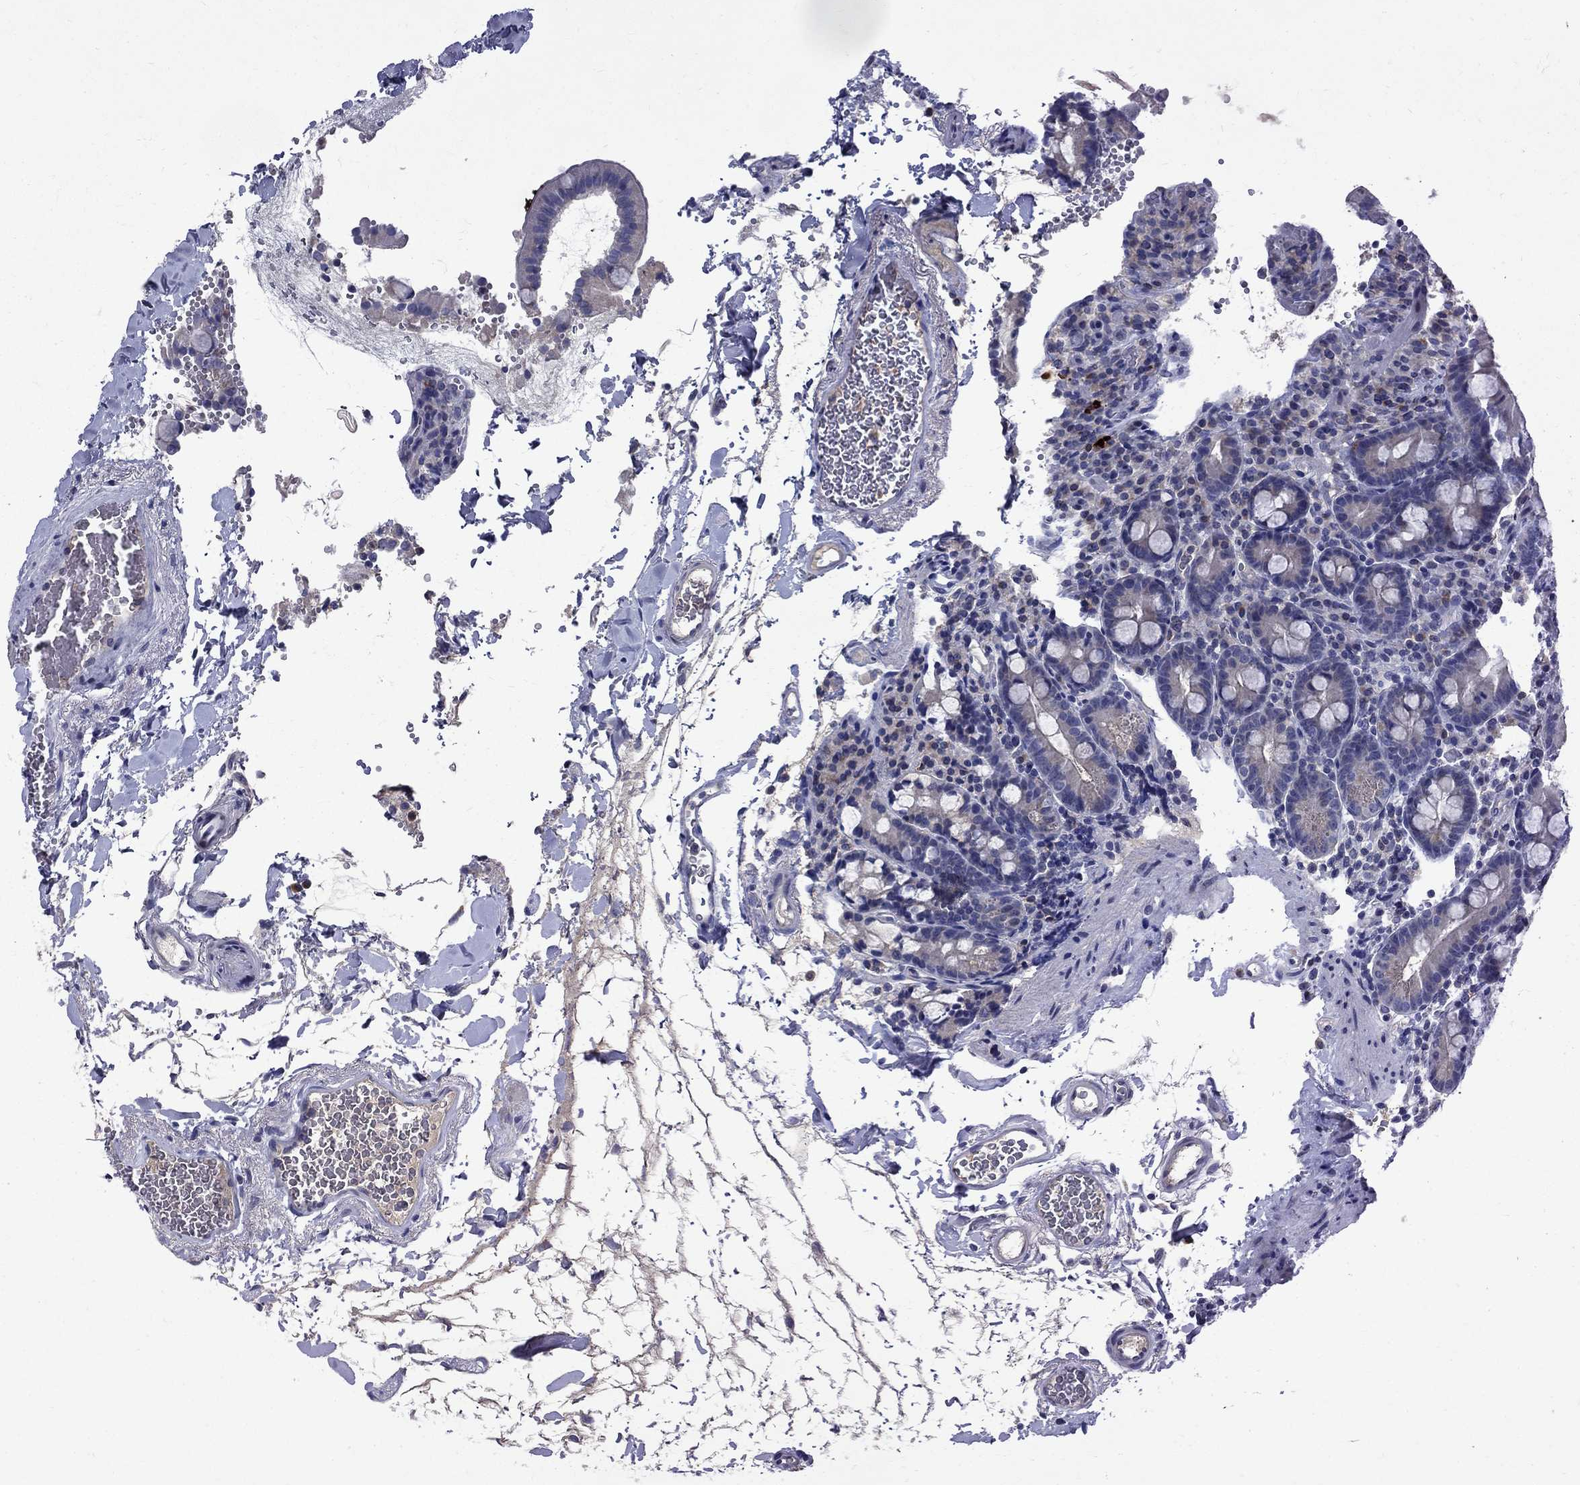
{"staining": {"intensity": "negative", "quantity": "none", "location": "none"}, "tissue": "duodenum", "cell_type": "Glandular cells", "image_type": "normal", "snomed": [{"axis": "morphology", "description": "Normal tissue, NOS"}, {"axis": "topography", "description": "Duodenum"}], "caption": "Micrograph shows no significant protein positivity in glandular cells of benign duodenum.", "gene": "STAB2", "patient": {"sex": "male", "age": 59}}